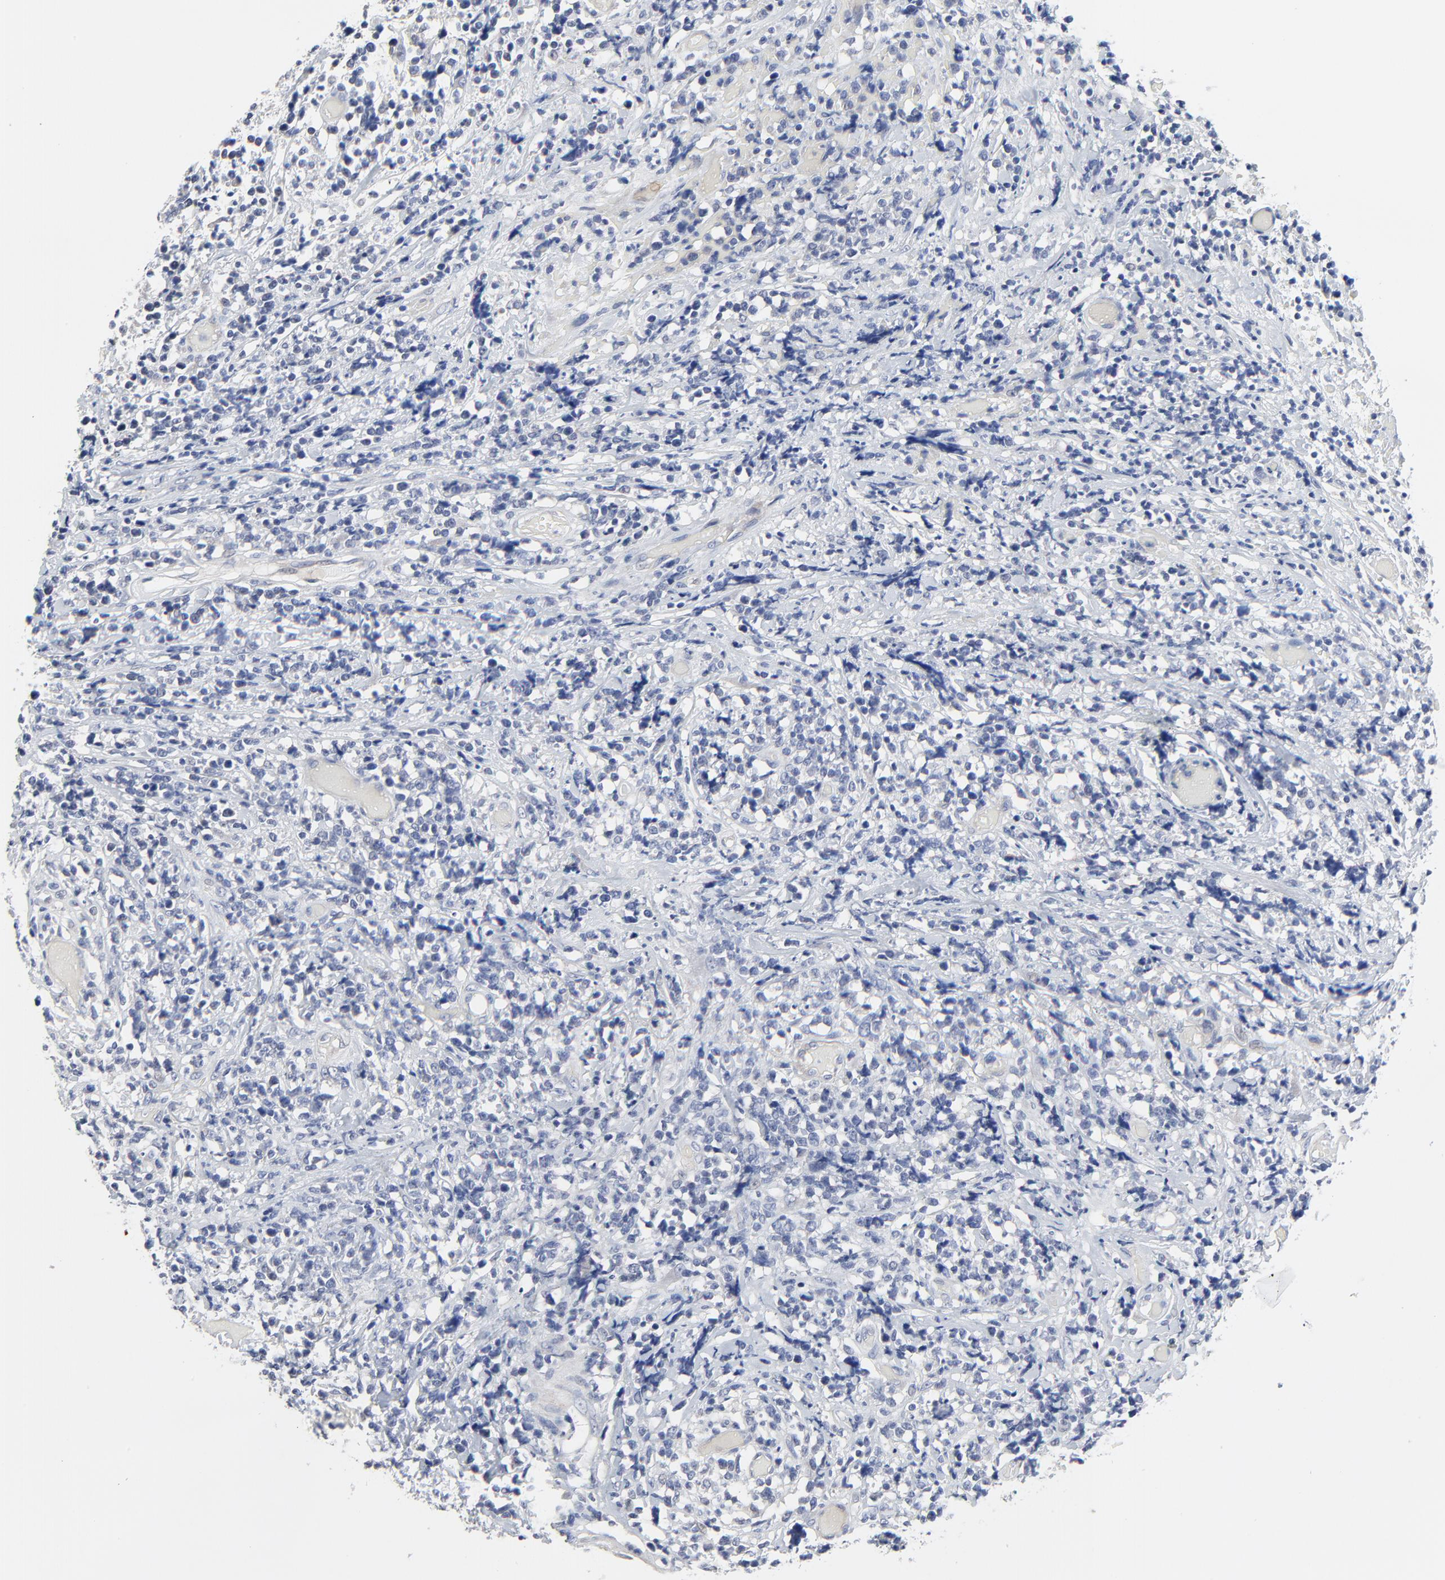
{"staining": {"intensity": "negative", "quantity": "none", "location": "none"}, "tissue": "lymphoma", "cell_type": "Tumor cells", "image_type": "cancer", "snomed": [{"axis": "morphology", "description": "Malignant lymphoma, non-Hodgkin's type, High grade"}, {"axis": "topography", "description": "Colon"}], "caption": "Immunohistochemistry (IHC) of lymphoma shows no positivity in tumor cells.", "gene": "DHRSX", "patient": {"sex": "male", "age": 82}}